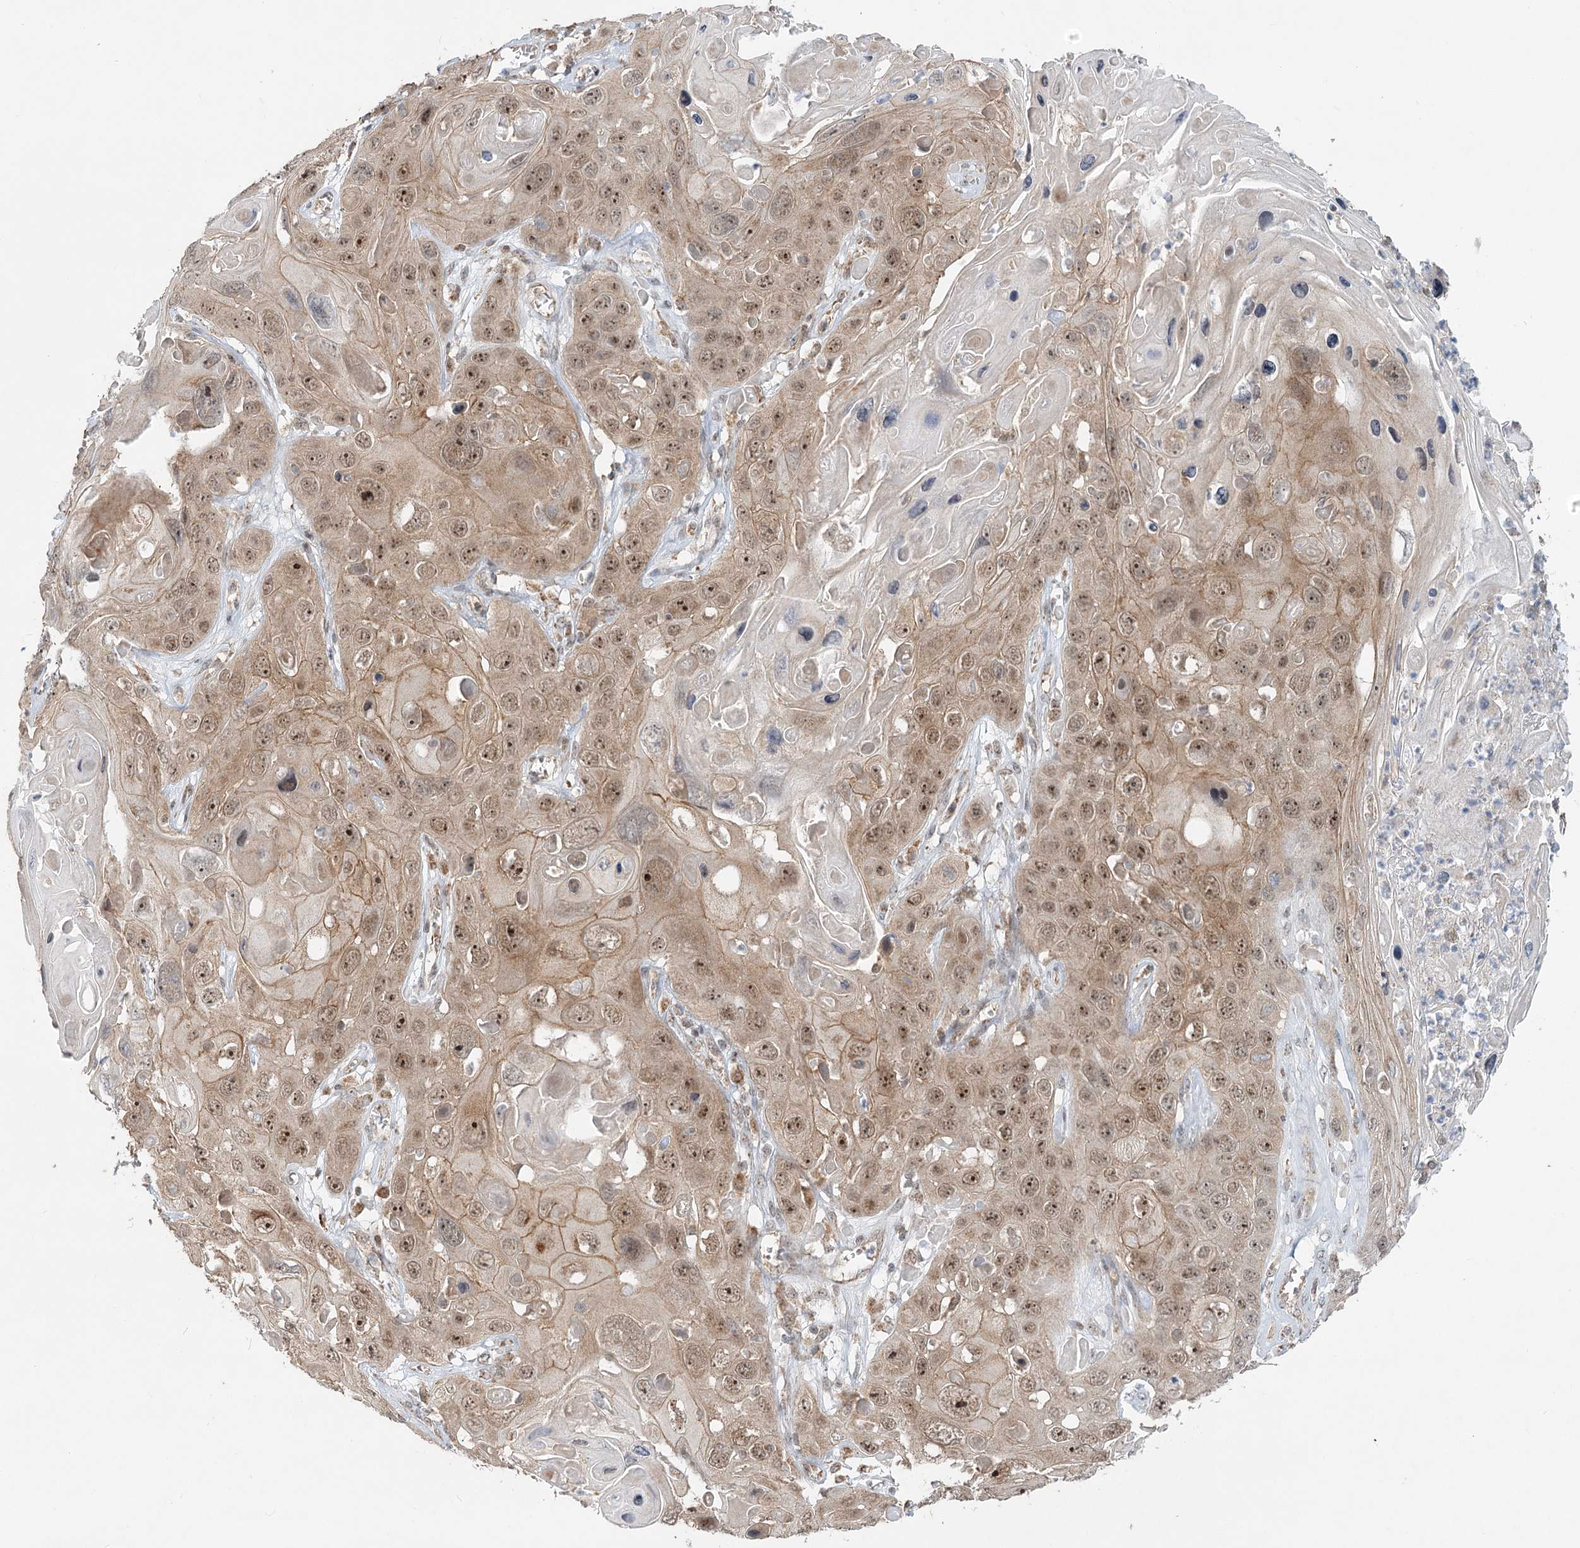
{"staining": {"intensity": "moderate", "quantity": ">75%", "location": "cytoplasmic/membranous,nuclear"}, "tissue": "skin cancer", "cell_type": "Tumor cells", "image_type": "cancer", "snomed": [{"axis": "morphology", "description": "Squamous cell carcinoma, NOS"}, {"axis": "topography", "description": "Skin"}], "caption": "This histopathology image demonstrates immunohistochemistry (IHC) staining of skin cancer (squamous cell carcinoma), with medium moderate cytoplasmic/membranous and nuclear staining in approximately >75% of tumor cells.", "gene": "RTN4IP1", "patient": {"sex": "male", "age": 55}}